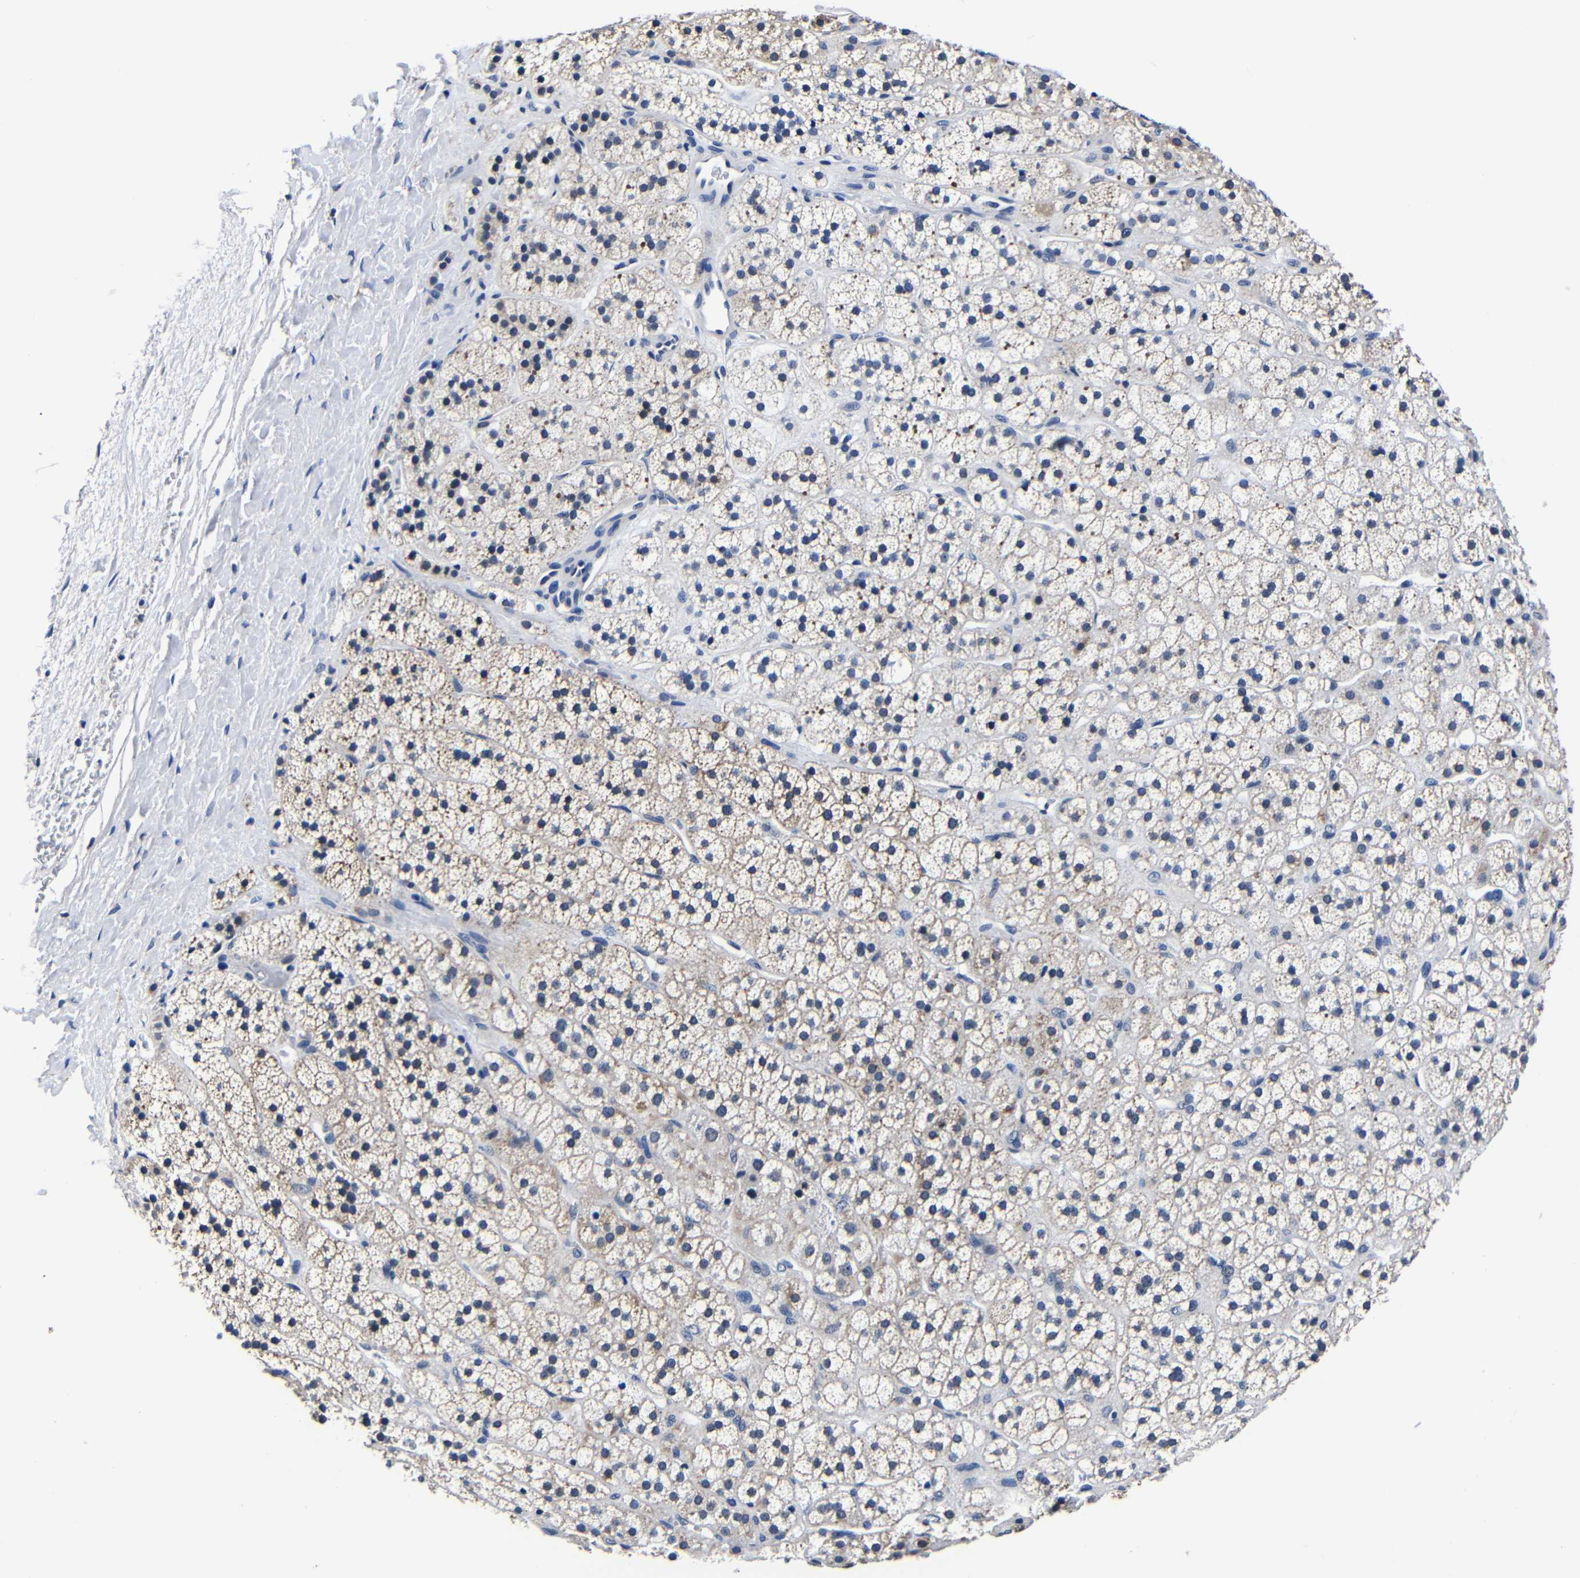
{"staining": {"intensity": "moderate", "quantity": "<25%", "location": "cytoplasmic/membranous"}, "tissue": "adrenal gland", "cell_type": "Glandular cells", "image_type": "normal", "snomed": [{"axis": "morphology", "description": "Normal tissue, NOS"}, {"axis": "topography", "description": "Adrenal gland"}], "caption": "This is an image of immunohistochemistry (IHC) staining of unremarkable adrenal gland, which shows moderate staining in the cytoplasmic/membranous of glandular cells.", "gene": "DEPP1", "patient": {"sex": "male", "age": 56}}